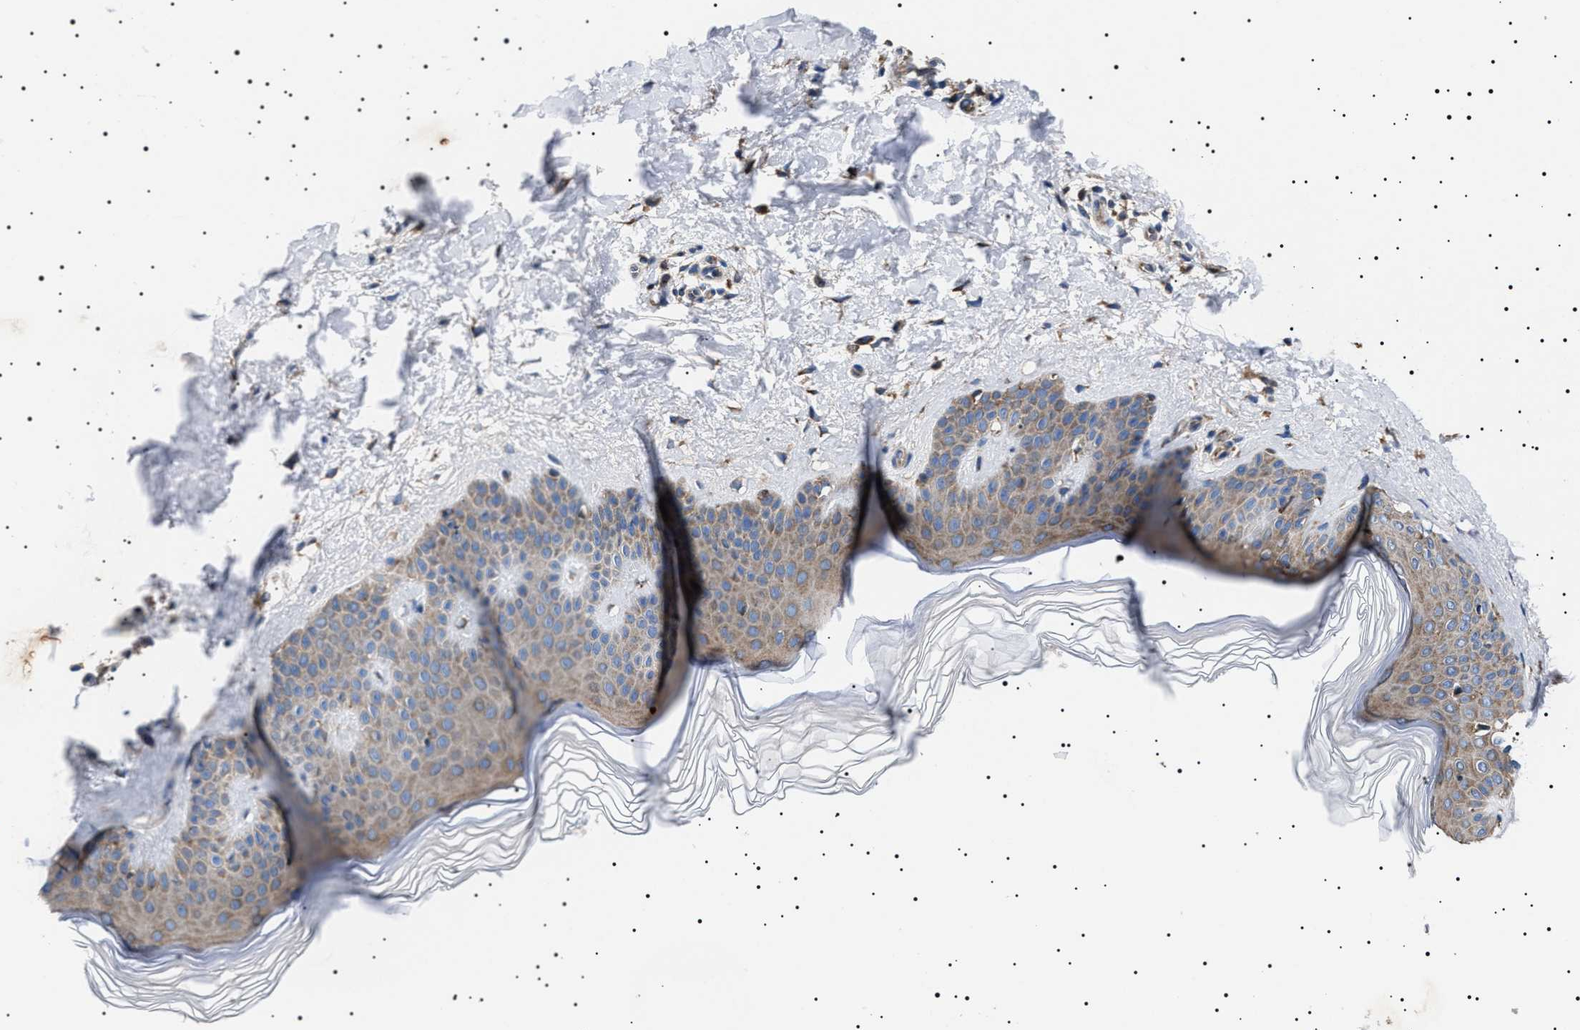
{"staining": {"intensity": "moderate", "quantity": ">75%", "location": "cytoplasmic/membranous"}, "tissue": "skin", "cell_type": "Fibroblasts", "image_type": "normal", "snomed": [{"axis": "morphology", "description": "Normal tissue, NOS"}, {"axis": "morphology", "description": "Malignant melanoma, Metastatic site"}, {"axis": "topography", "description": "Skin"}], "caption": "This image displays IHC staining of normal skin, with medium moderate cytoplasmic/membranous positivity in about >75% of fibroblasts.", "gene": "TOP1MT", "patient": {"sex": "male", "age": 41}}